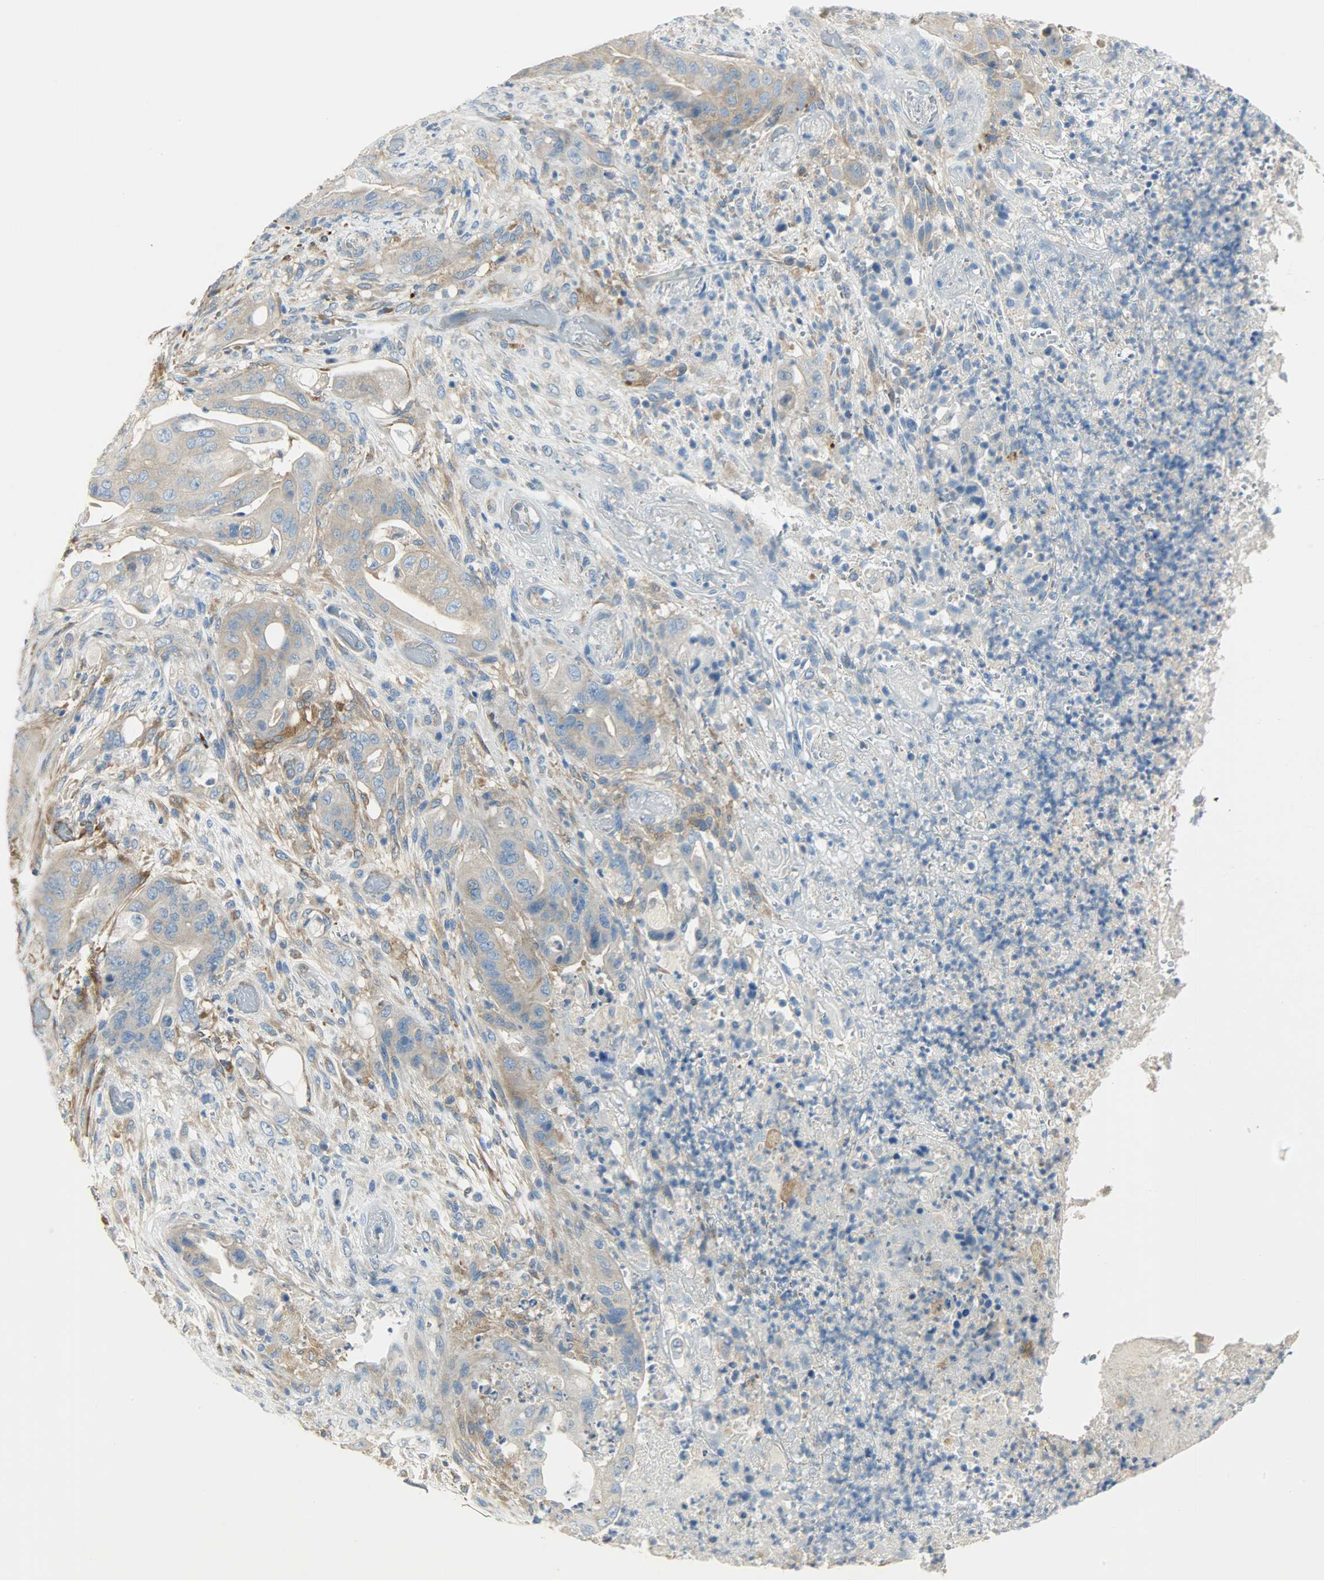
{"staining": {"intensity": "moderate", "quantity": ">75%", "location": "cytoplasmic/membranous"}, "tissue": "stomach cancer", "cell_type": "Tumor cells", "image_type": "cancer", "snomed": [{"axis": "morphology", "description": "Adenocarcinoma, NOS"}, {"axis": "topography", "description": "Stomach"}], "caption": "Protein positivity by immunohistochemistry (IHC) reveals moderate cytoplasmic/membranous positivity in about >75% of tumor cells in stomach cancer.", "gene": "WARS1", "patient": {"sex": "female", "age": 73}}